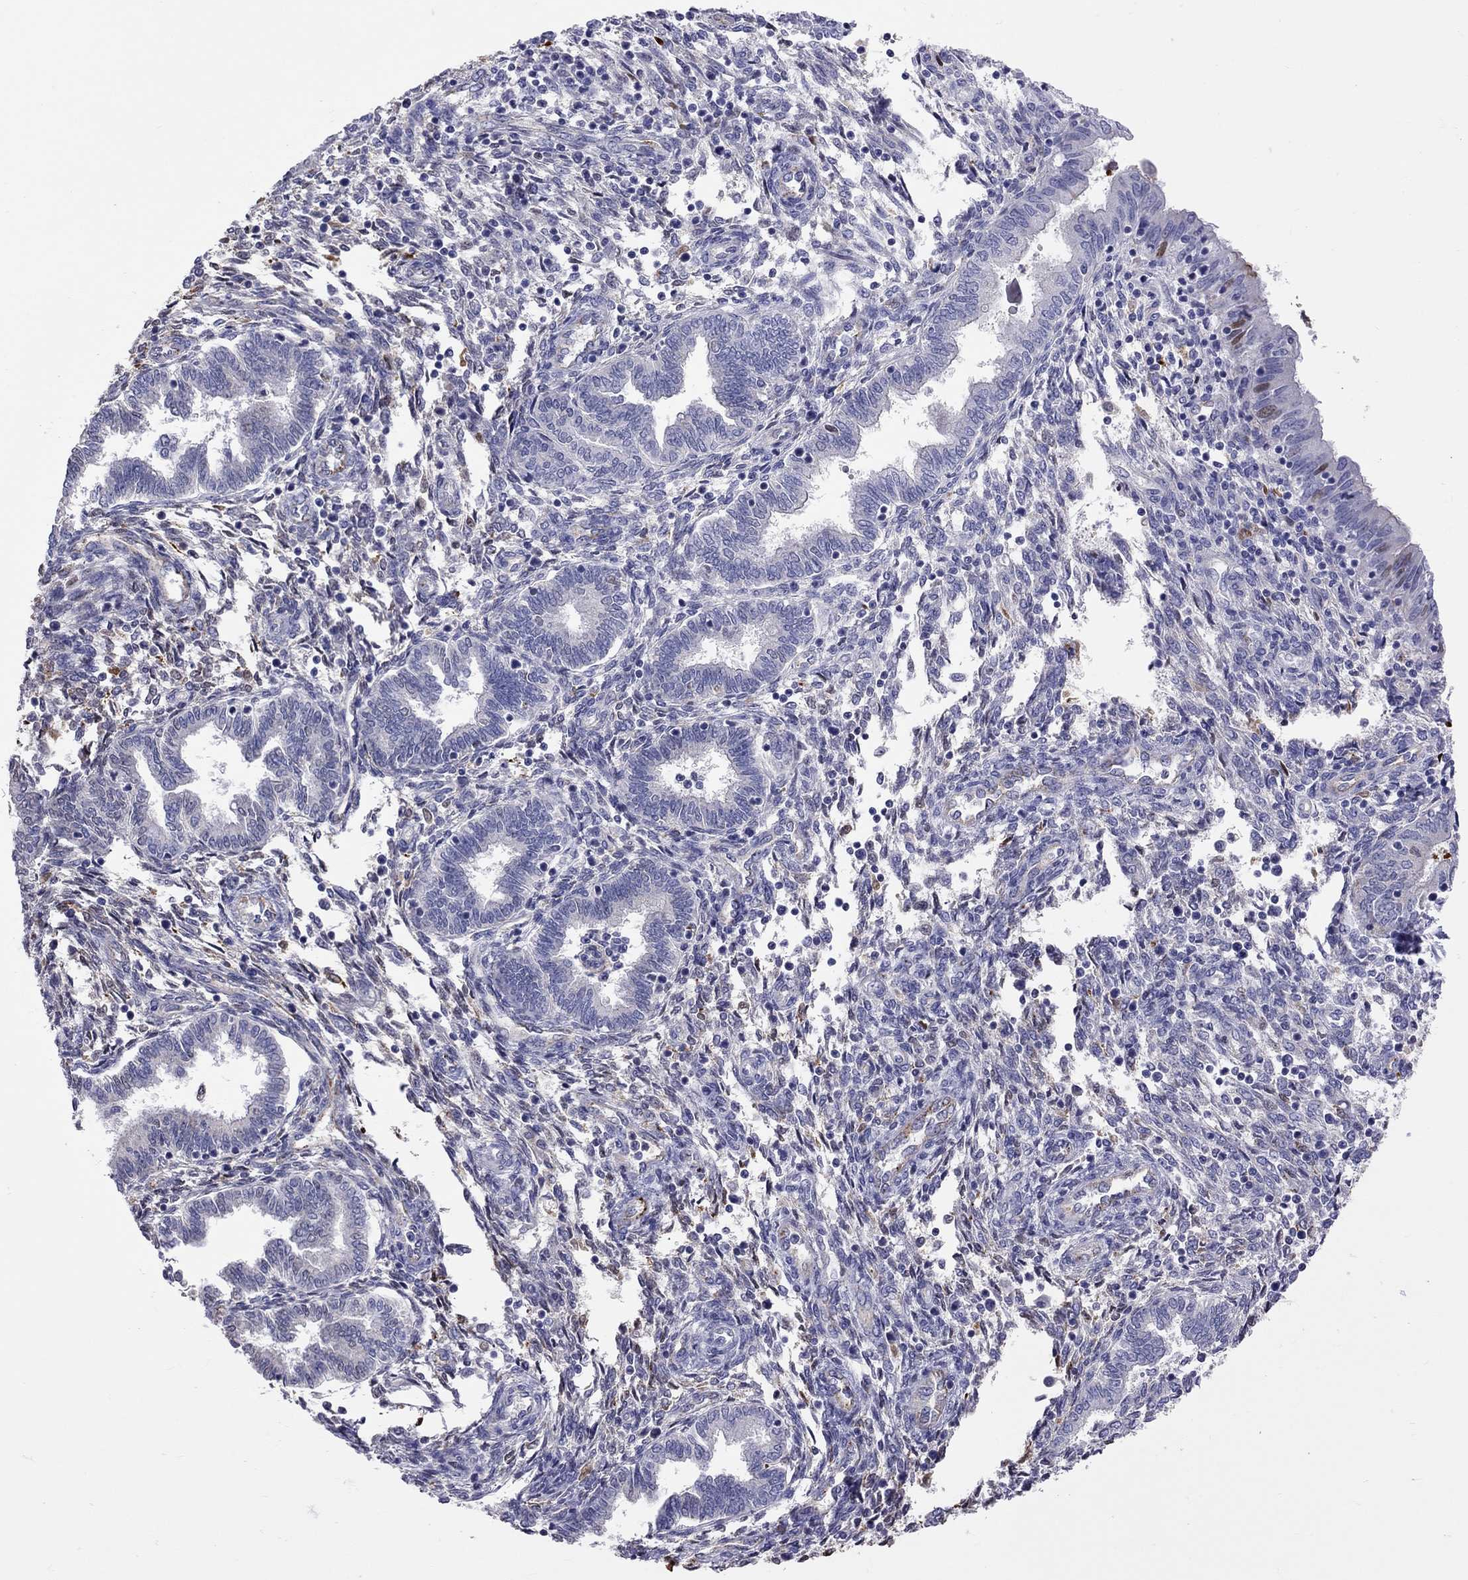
{"staining": {"intensity": "moderate", "quantity": "<25%", "location": "cytoplasmic/membranous"}, "tissue": "endometrium", "cell_type": "Cells in endometrial stroma", "image_type": "normal", "snomed": [{"axis": "morphology", "description": "Normal tissue, NOS"}, {"axis": "topography", "description": "Endometrium"}], "caption": "Immunohistochemical staining of normal human endometrium exhibits low levels of moderate cytoplasmic/membranous positivity in approximately <25% of cells in endometrial stroma.", "gene": "SERPINA3", "patient": {"sex": "female", "age": 42}}